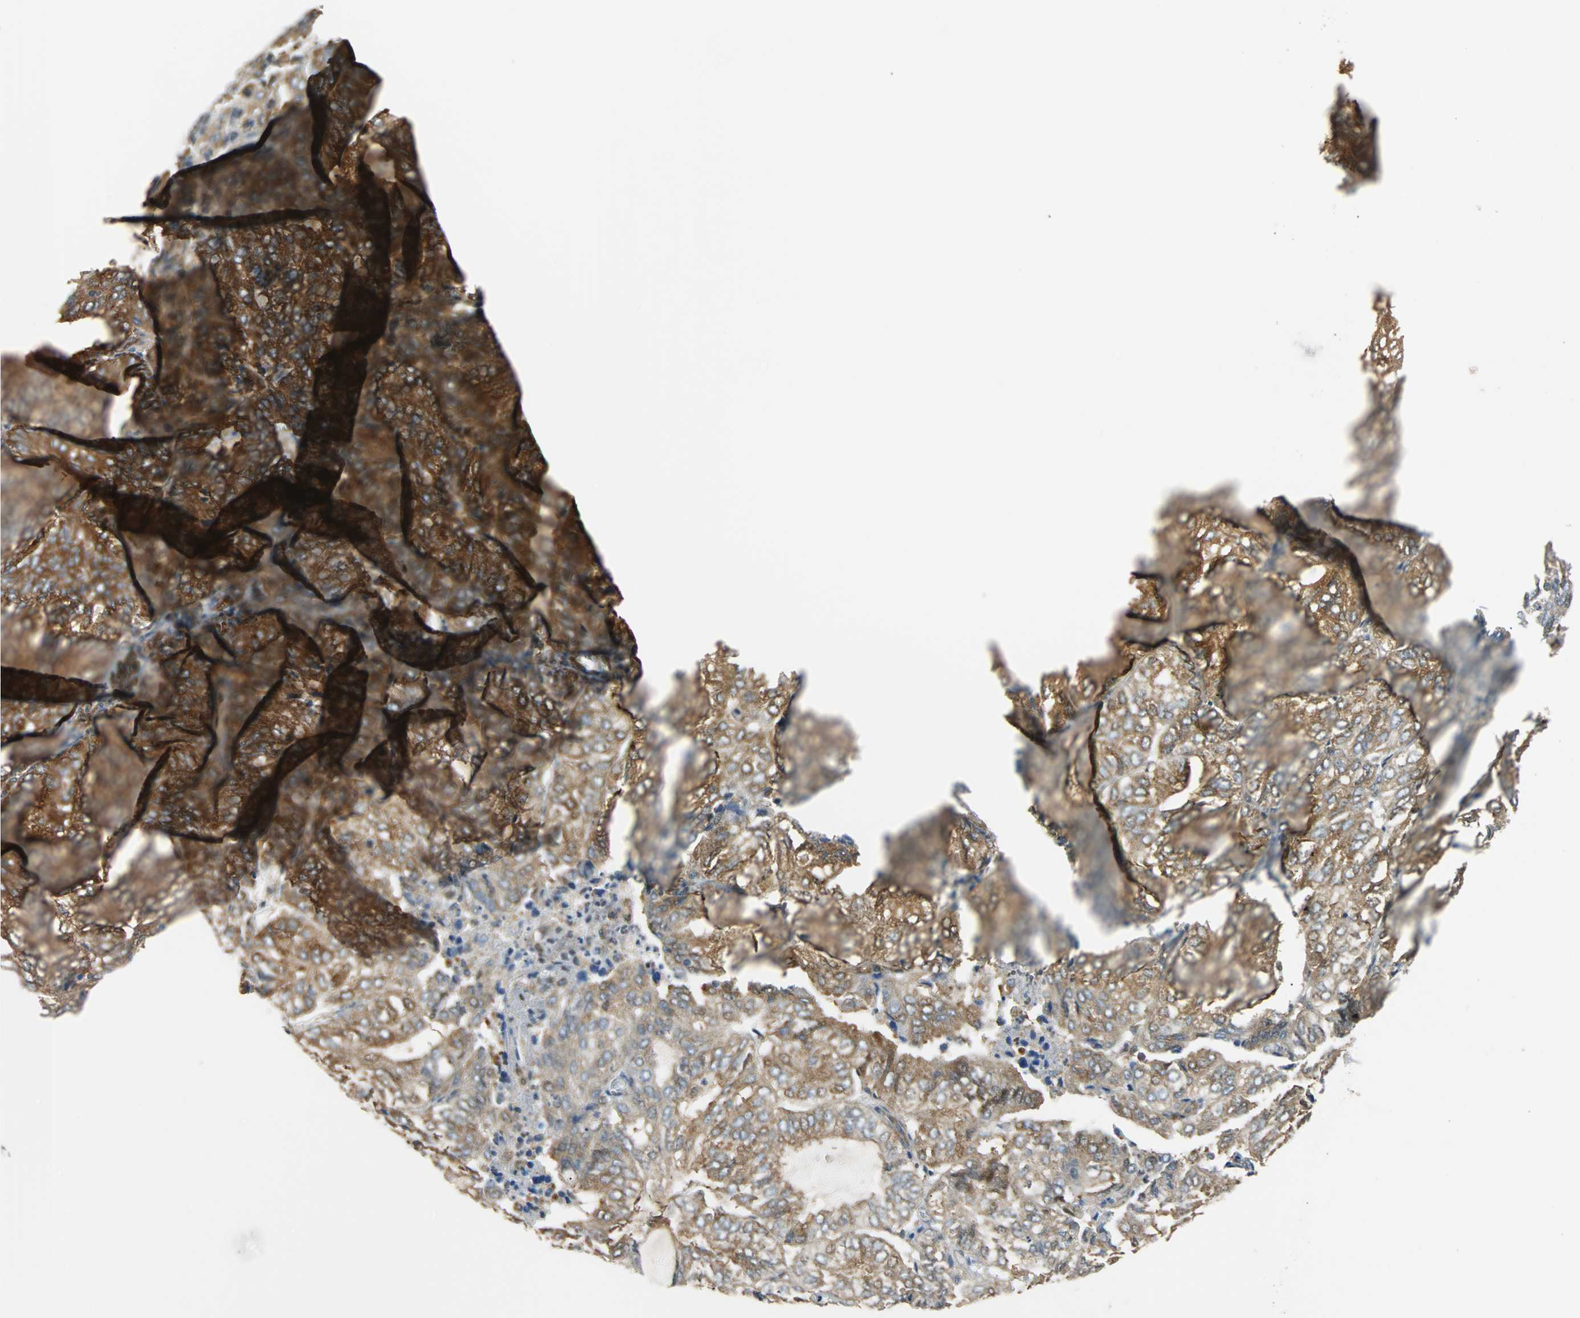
{"staining": {"intensity": "moderate", "quantity": ">75%", "location": "cytoplasmic/membranous"}, "tissue": "endometrial cancer", "cell_type": "Tumor cells", "image_type": "cancer", "snomed": [{"axis": "morphology", "description": "Adenocarcinoma, NOS"}, {"axis": "topography", "description": "Uterus"}], "caption": "IHC (DAB (3,3'-diaminobenzidine)) staining of adenocarcinoma (endometrial) demonstrates moderate cytoplasmic/membranous protein expression in approximately >75% of tumor cells.", "gene": "RELA", "patient": {"sex": "female", "age": 60}}